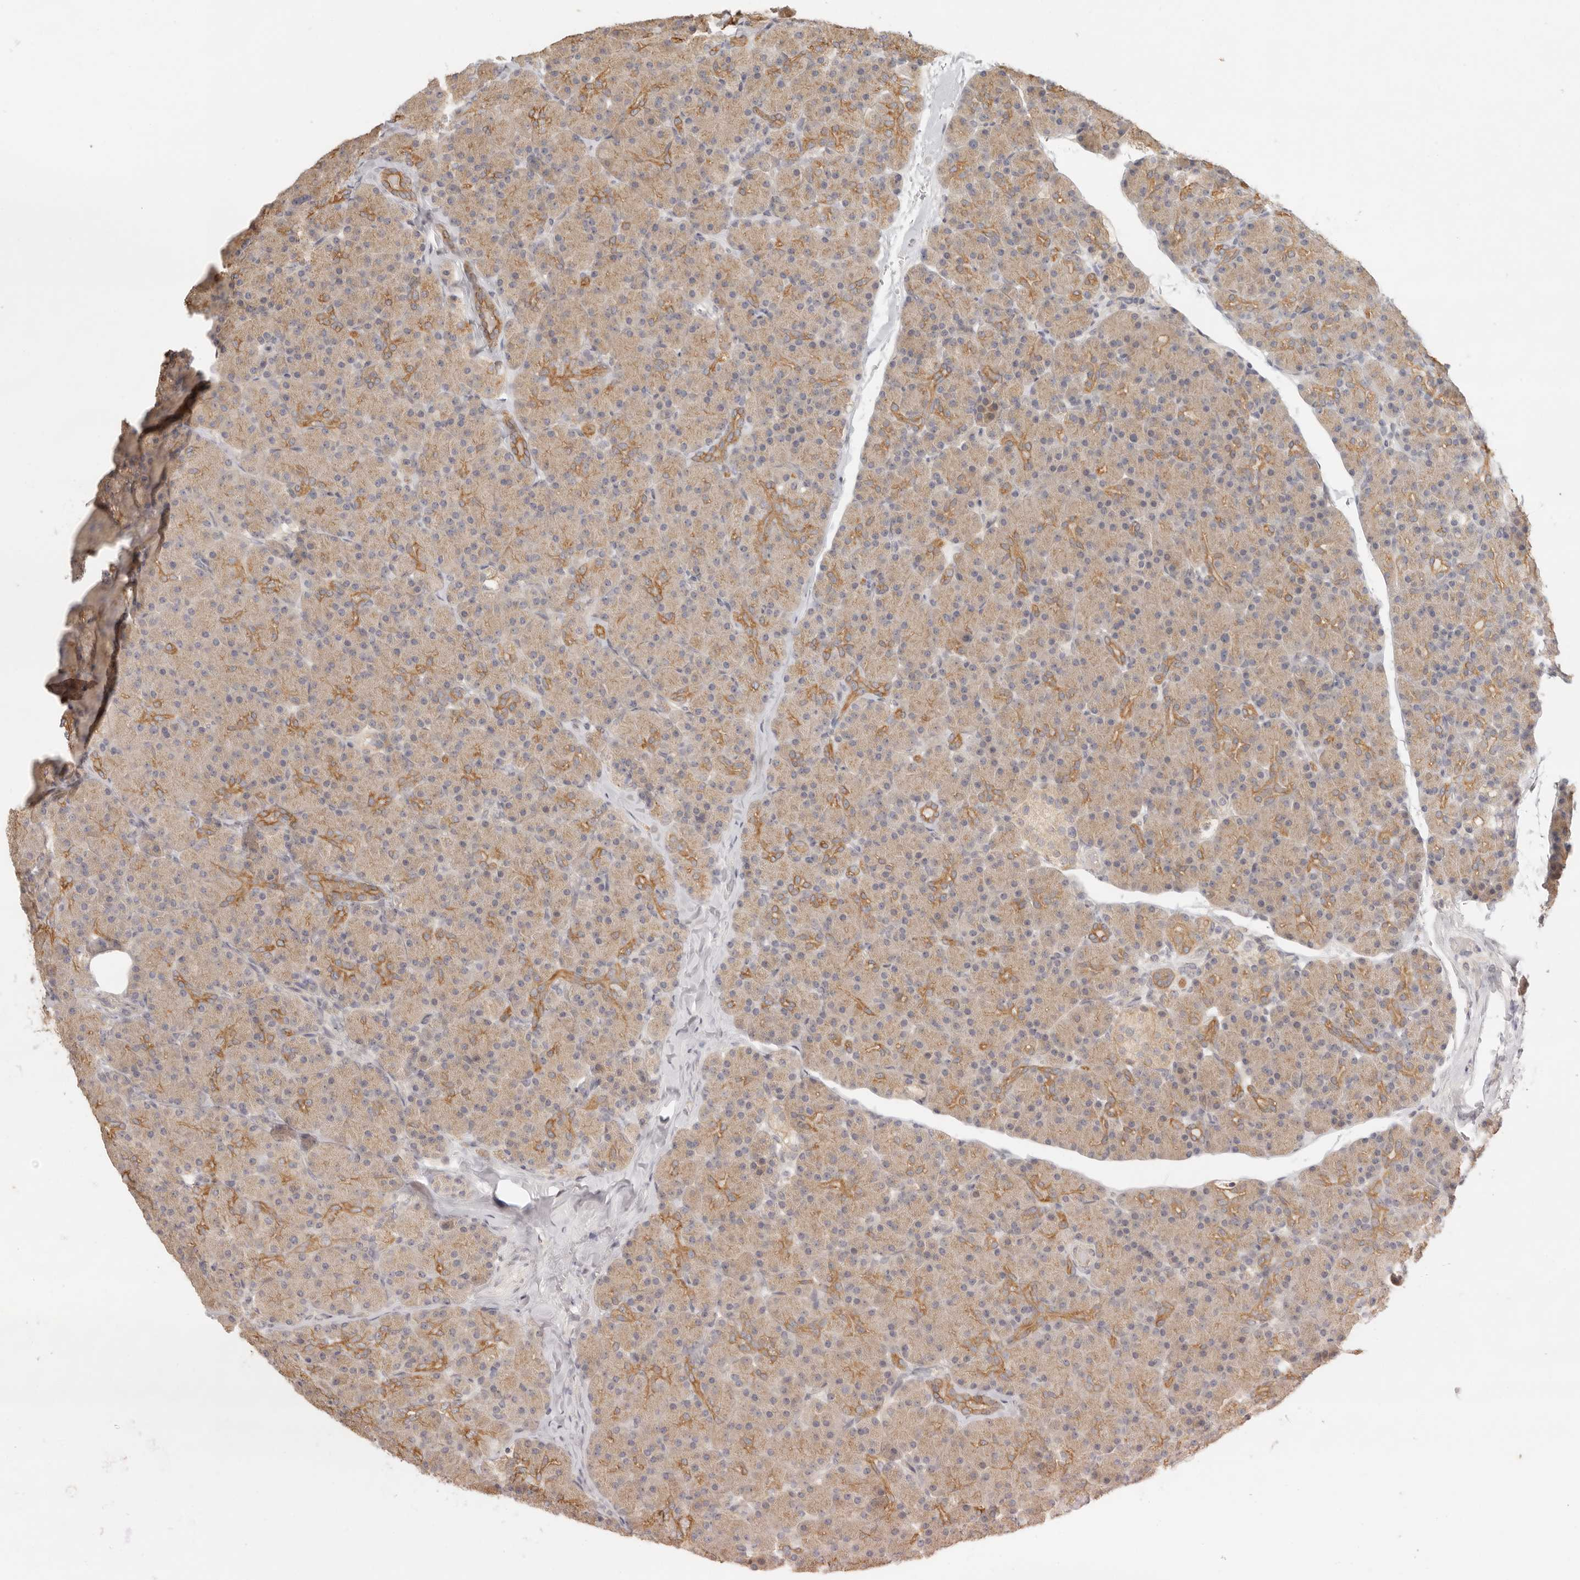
{"staining": {"intensity": "moderate", "quantity": ">75%", "location": "cytoplasmic/membranous"}, "tissue": "pancreas", "cell_type": "Exocrine glandular cells", "image_type": "normal", "snomed": [{"axis": "morphology", "description": "Normal tissue, NOS"}, {"axis": "topography", "description": "Pancreas"}], "caption": "The photomicrograph demonstrates a brown stain indicating the presence of a protein in the cytoplasmic/membranous of exocrine glandular cells in pancreas. Ihc stains the protein of interest in brown and the nuclei are stained blue.", "gene": "AHDC1", "patient": {"sex": "female", "age": 43}}